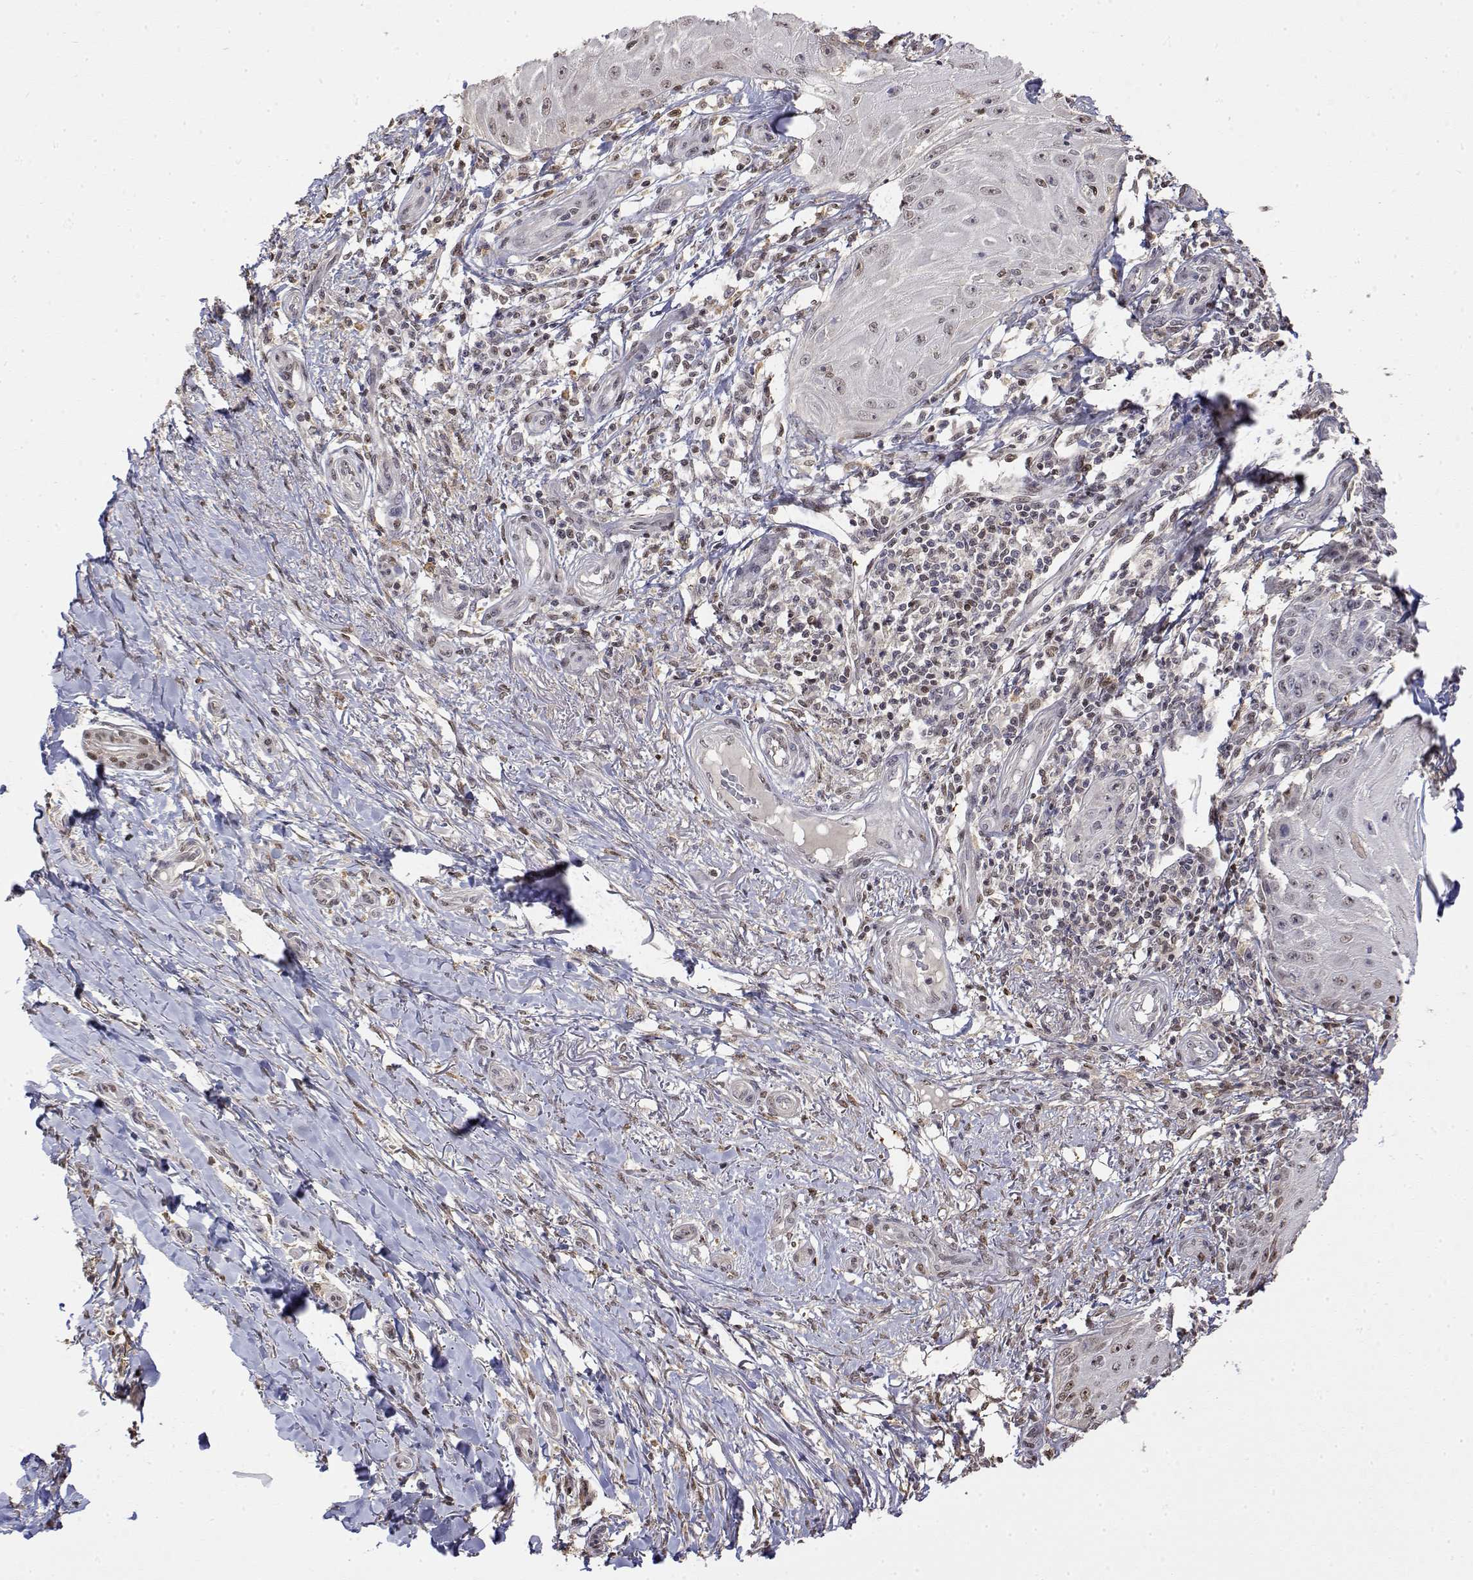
{"staining": {"intensity": "negative", "quantity": "none", "location": "none"}, "tissue": "skin cancer", "cell_type": "Tumor cells", "image_type": "cancer", "snomed": [{"axis": "morphology", "description": "Squamous cell carcinoma, NOS"}, {"axis": "topography", "description": "Skin"}], "caption": "This is an immunohistochemistry histopathology image of human skin cancer. There is no expression in tumor cells.", "gene": "TPI1", "patient": {"sex": "female", "age": 77}}